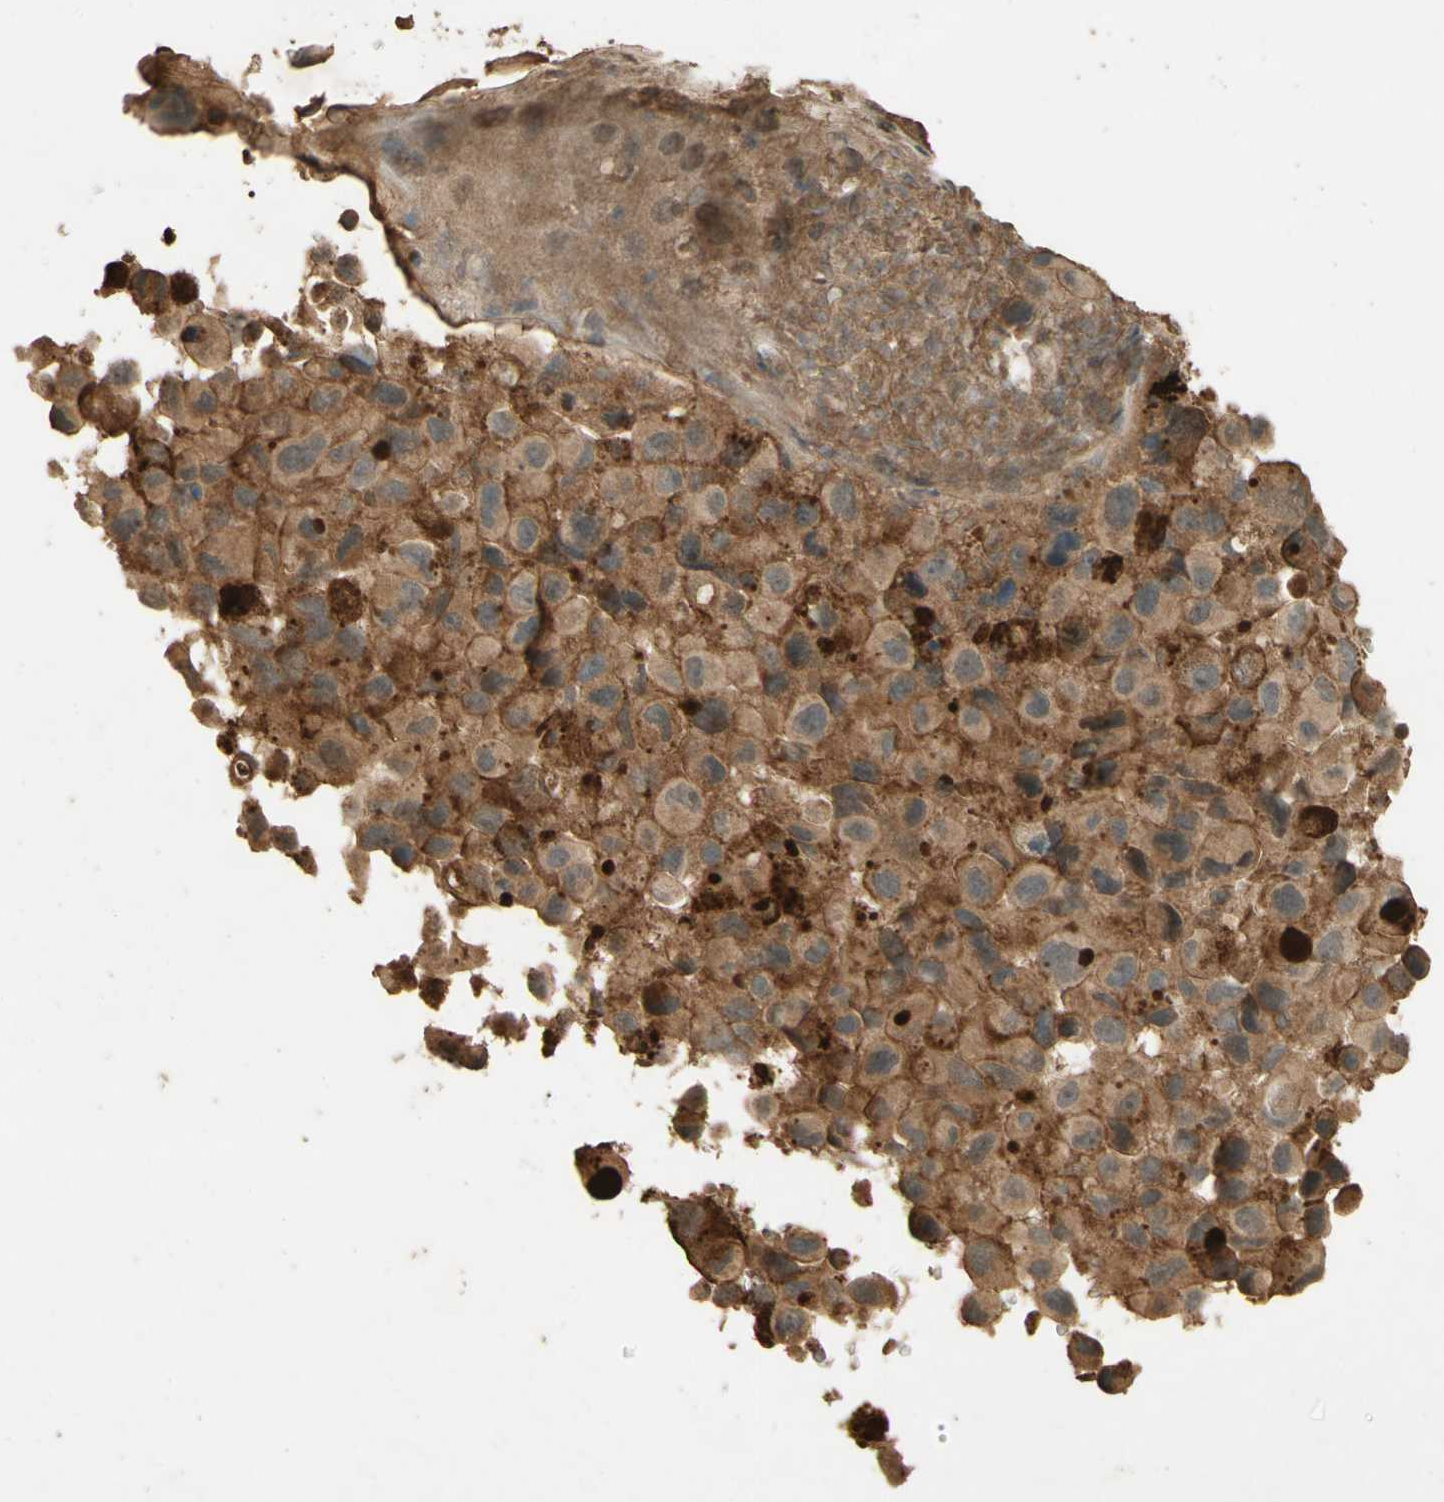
{"staining": {"intensity": "moderate", "quantity": ">75%", "location": "cytoplasmic/membranous"}, "tissue": "melanoma", "cell_type": "Tumor cells", "image_type": "cancer", "snomed": [{"axis": "morphology", "description": "Malignant melanoma, NOS"}, {"axis": "topography", "description": "Skin"}], "caption": "High-power microscopy captured an immunohistochemistry (IHC) image of malignant melanoma, revealing moderate cytoplasmic/membranous staining in about >75% of tumor cells.", "gene": "SMAD9", "patient": {"sex": "female", "age": 73}}